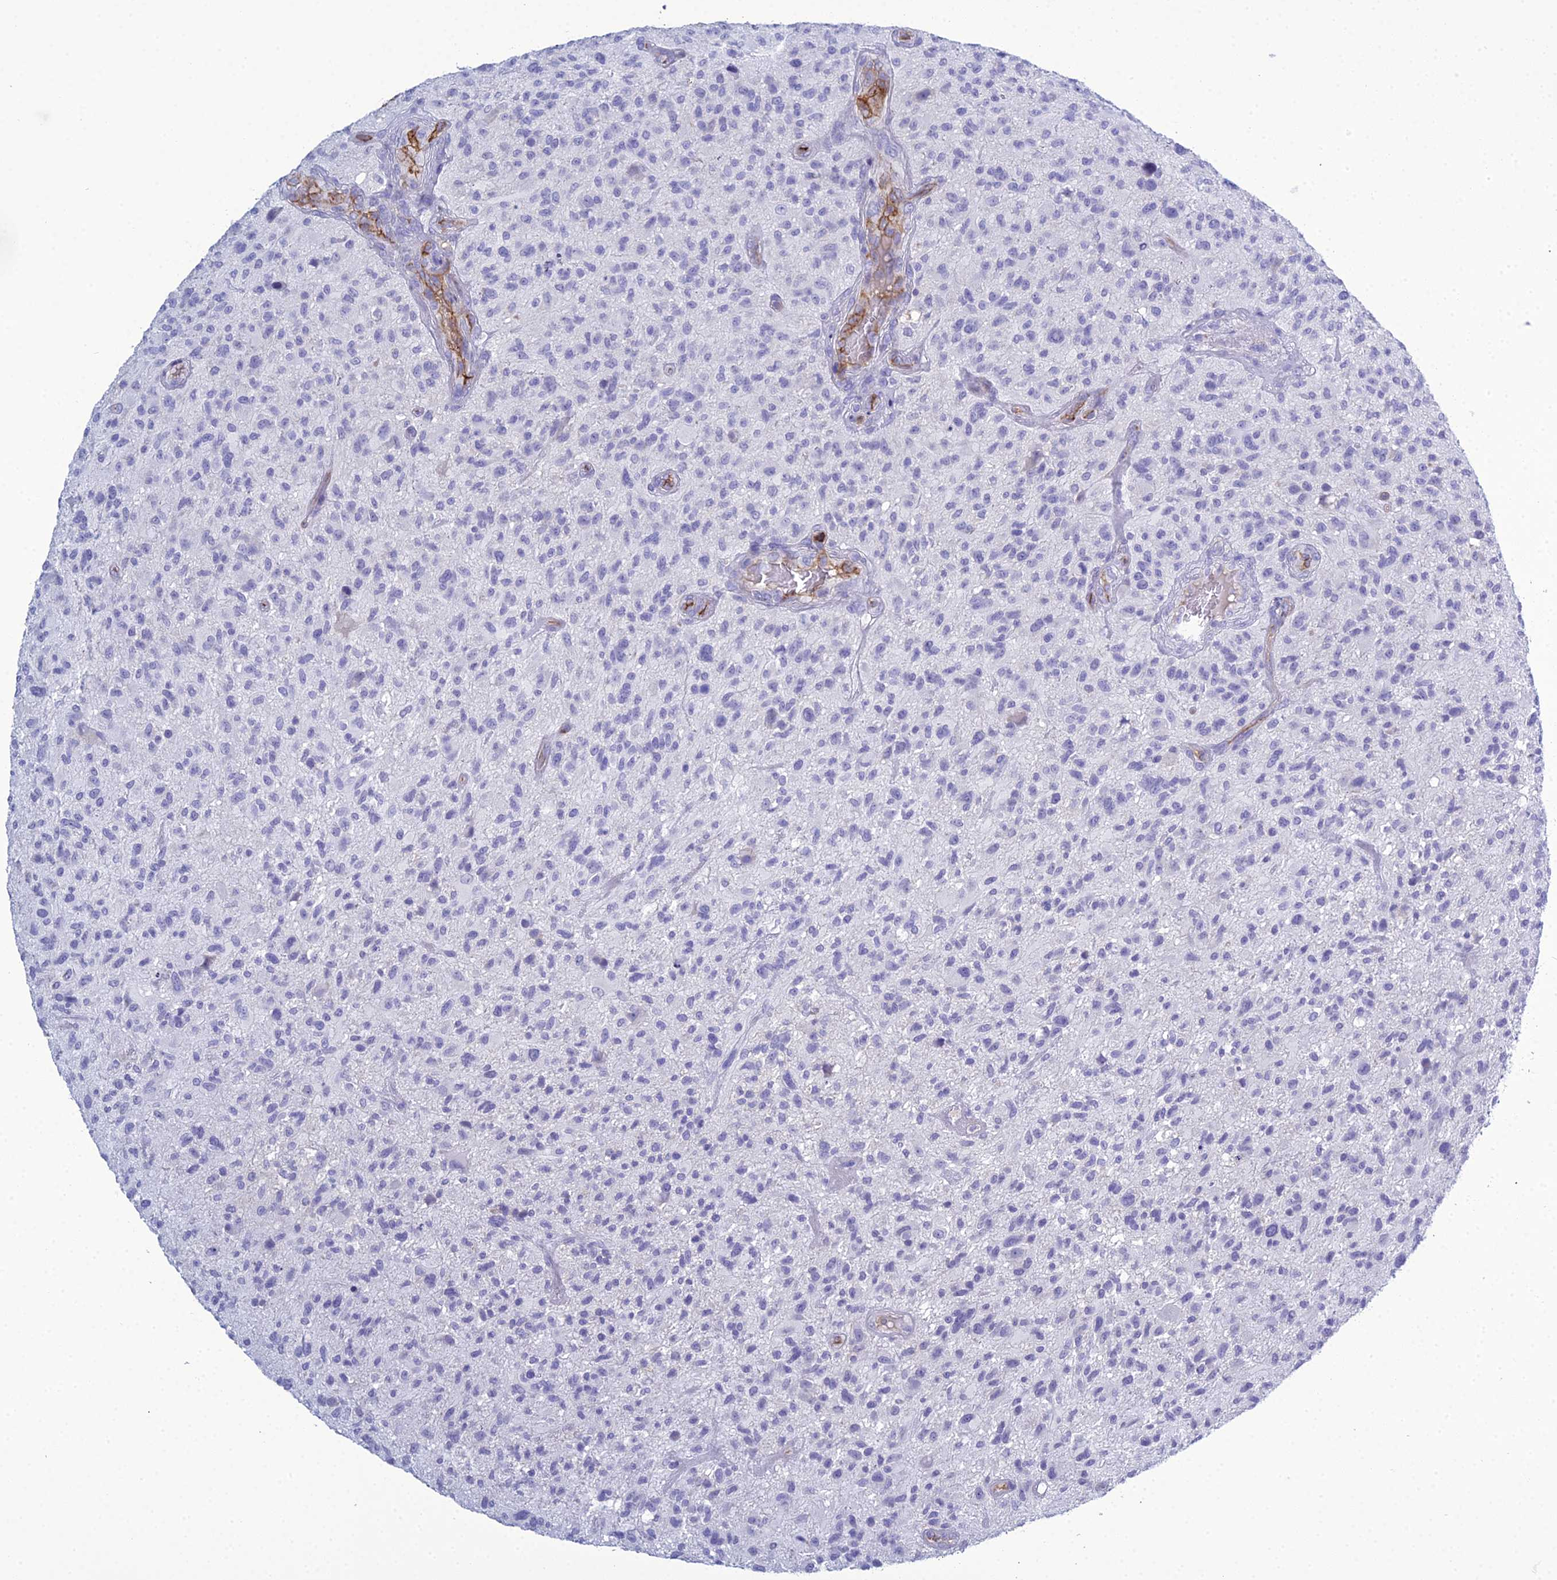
{"staining": {"intensity": "negative", "quantity": "none", "location": "none"}, "tissue": "glioma", "cell_type": "Tumor cells", "image_type": "cancer", "snomed": [{"axis": "morphology", "description": "Glioma, malignant, High grade"}, {"axis": "topography", "description": "Brain"}], "caption": "Malignant high-grade glioma stained for a protein using IHC exhibits no positivity tumor cells.", "gene": "ACE", "patient": {"sex": "male", "age": 47}}